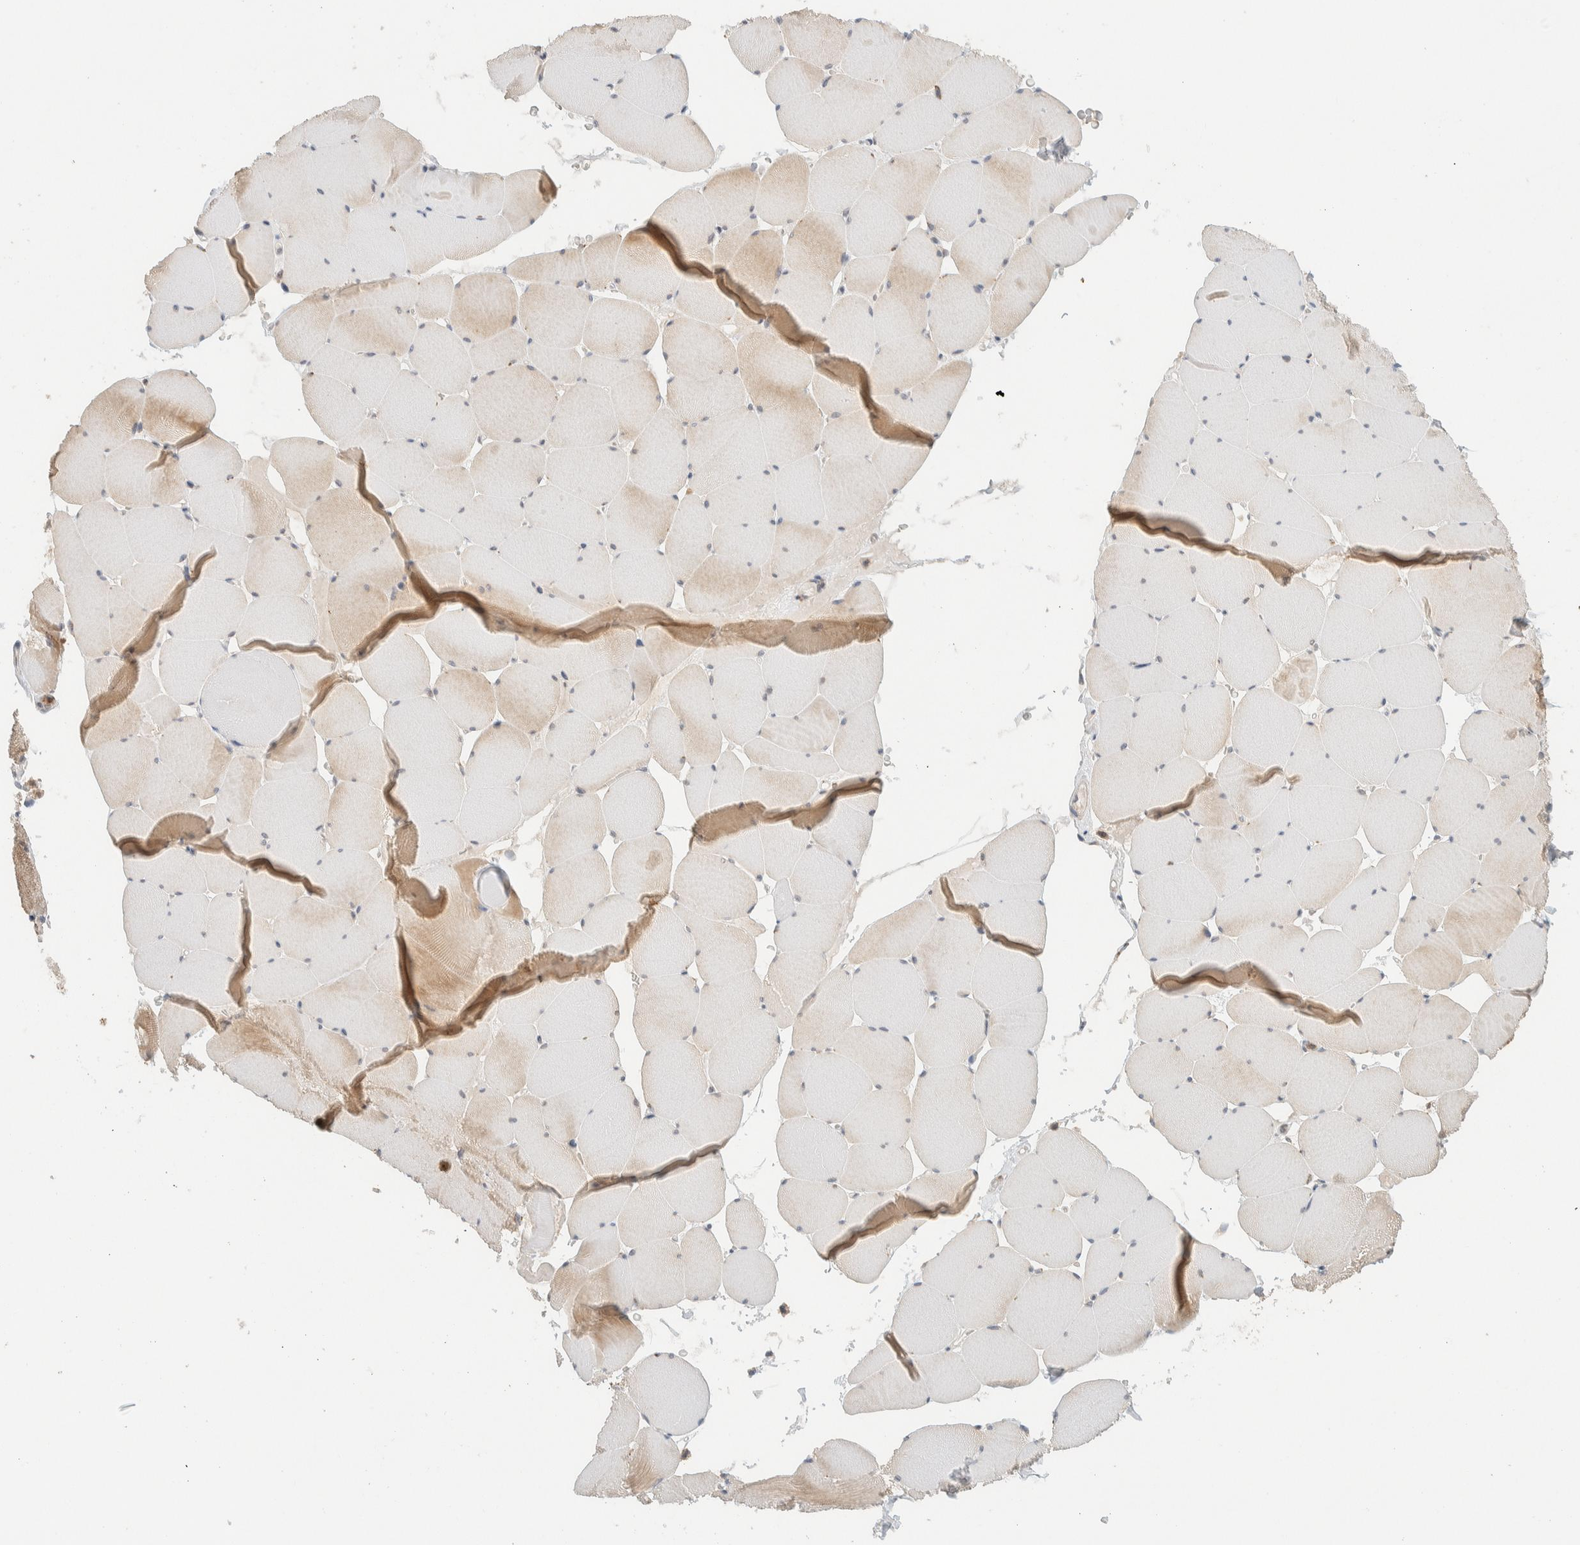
{"staining": {"intensity": "moderate", "quantity": "25%-75%", "location": "cytoplasmic/membranous"}, "tissue": "skeletal muscle", "cell_type": "Myocytes", "image_type": "normal", "snomed": [{"axis": "morphology", "description": "Normal tissue, NOS"}, {"axis": "topography", "description": "Skeletal muscle"}], "caption": "Protein analysis of normal skeletal muscle shows moderate cytoplasmic/membranous expression in about 25%-75% of myocytes.", "gene": "MRPL41", "patient": {"sex": "male", "age": 62}}